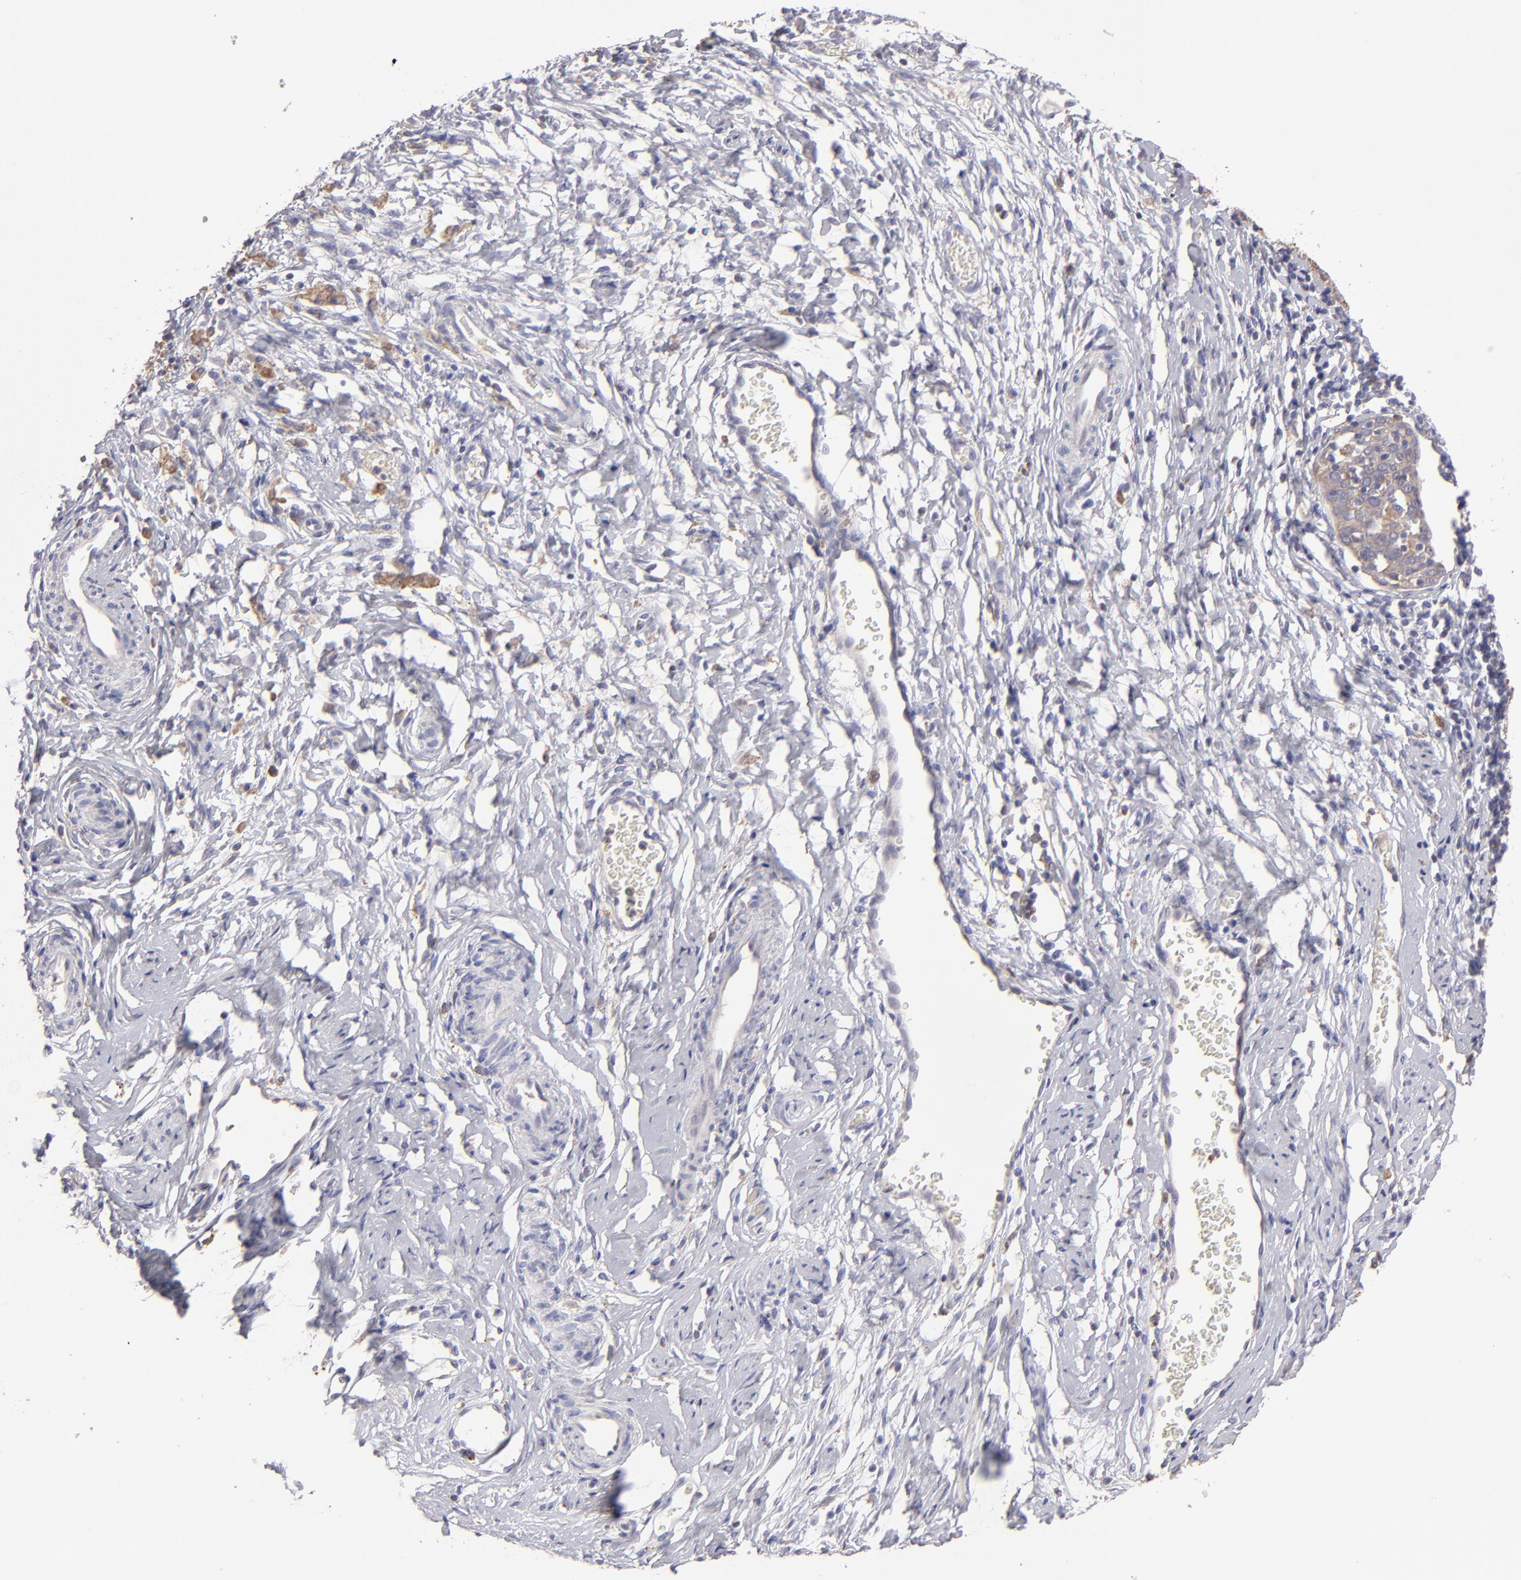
{"staining": {"intensity": "weak", "quantity": ">75%", "location": "cytoplasmic/membranous"}, "tissue": "cervical cancer", "cell_type": "Tumor cells", "image_type": "cancer", "snomed": [{"axis": "morphology", "description": "Normal tissue, NOS"}, {"axis": "morphology", "description": "Squamous cell carcinoma, NOS"}, {"axis": "topography", "description": "Cervix"}], "caption": "High-magnification brightfield microscopy of cervical cancer stained with DAB (brown) and counterstained with hematoxylin (blue). tumor cells exhibit weak cytoplasmic/membranous staining is present in approximately>75% of cells.", "gene": "CALR", "patient": {"sex": "female", "age": 67}}